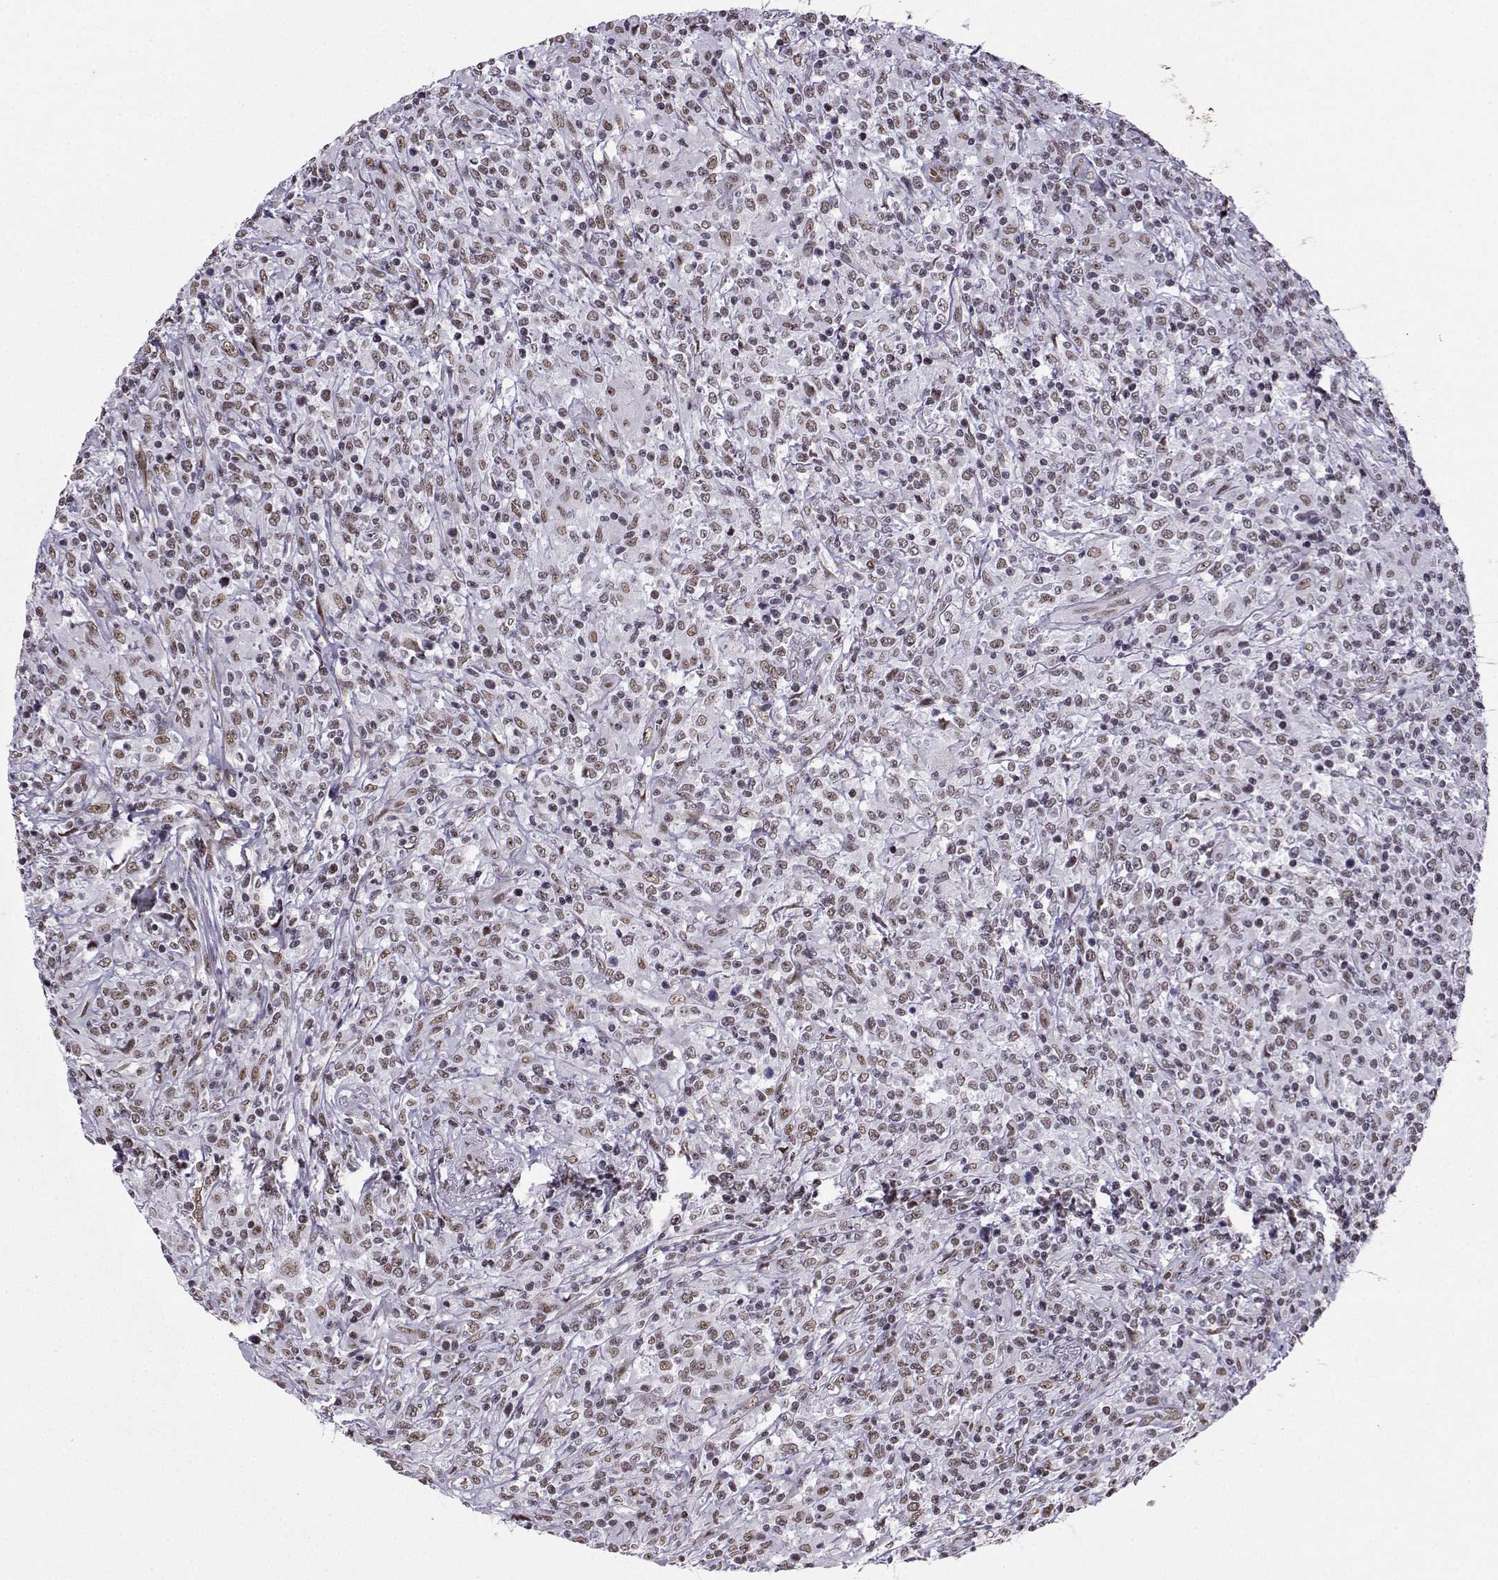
{"staining": {"intensity": "weak", "quantity": ">75%", "location": "nuclear"}, "tissue": "lymphoma", "cell_type": "Tumor cells", "image_type": "cancer", "snomed": [{"axis": "morphology", "description": "Malignant lymphoma, non-Hodgkin's type, High grade"}, {"axis": "topography", "description": "Lung"}], "caption": "Immunohistochemistry (IHC) of high-grade malignant lymphoma, non-Hodgkin's type displays low levels of weak nuclear staining in about >75% of tumor cells.", "gene": "CCNK", "patient": {"sex": "male", "age": 79}}